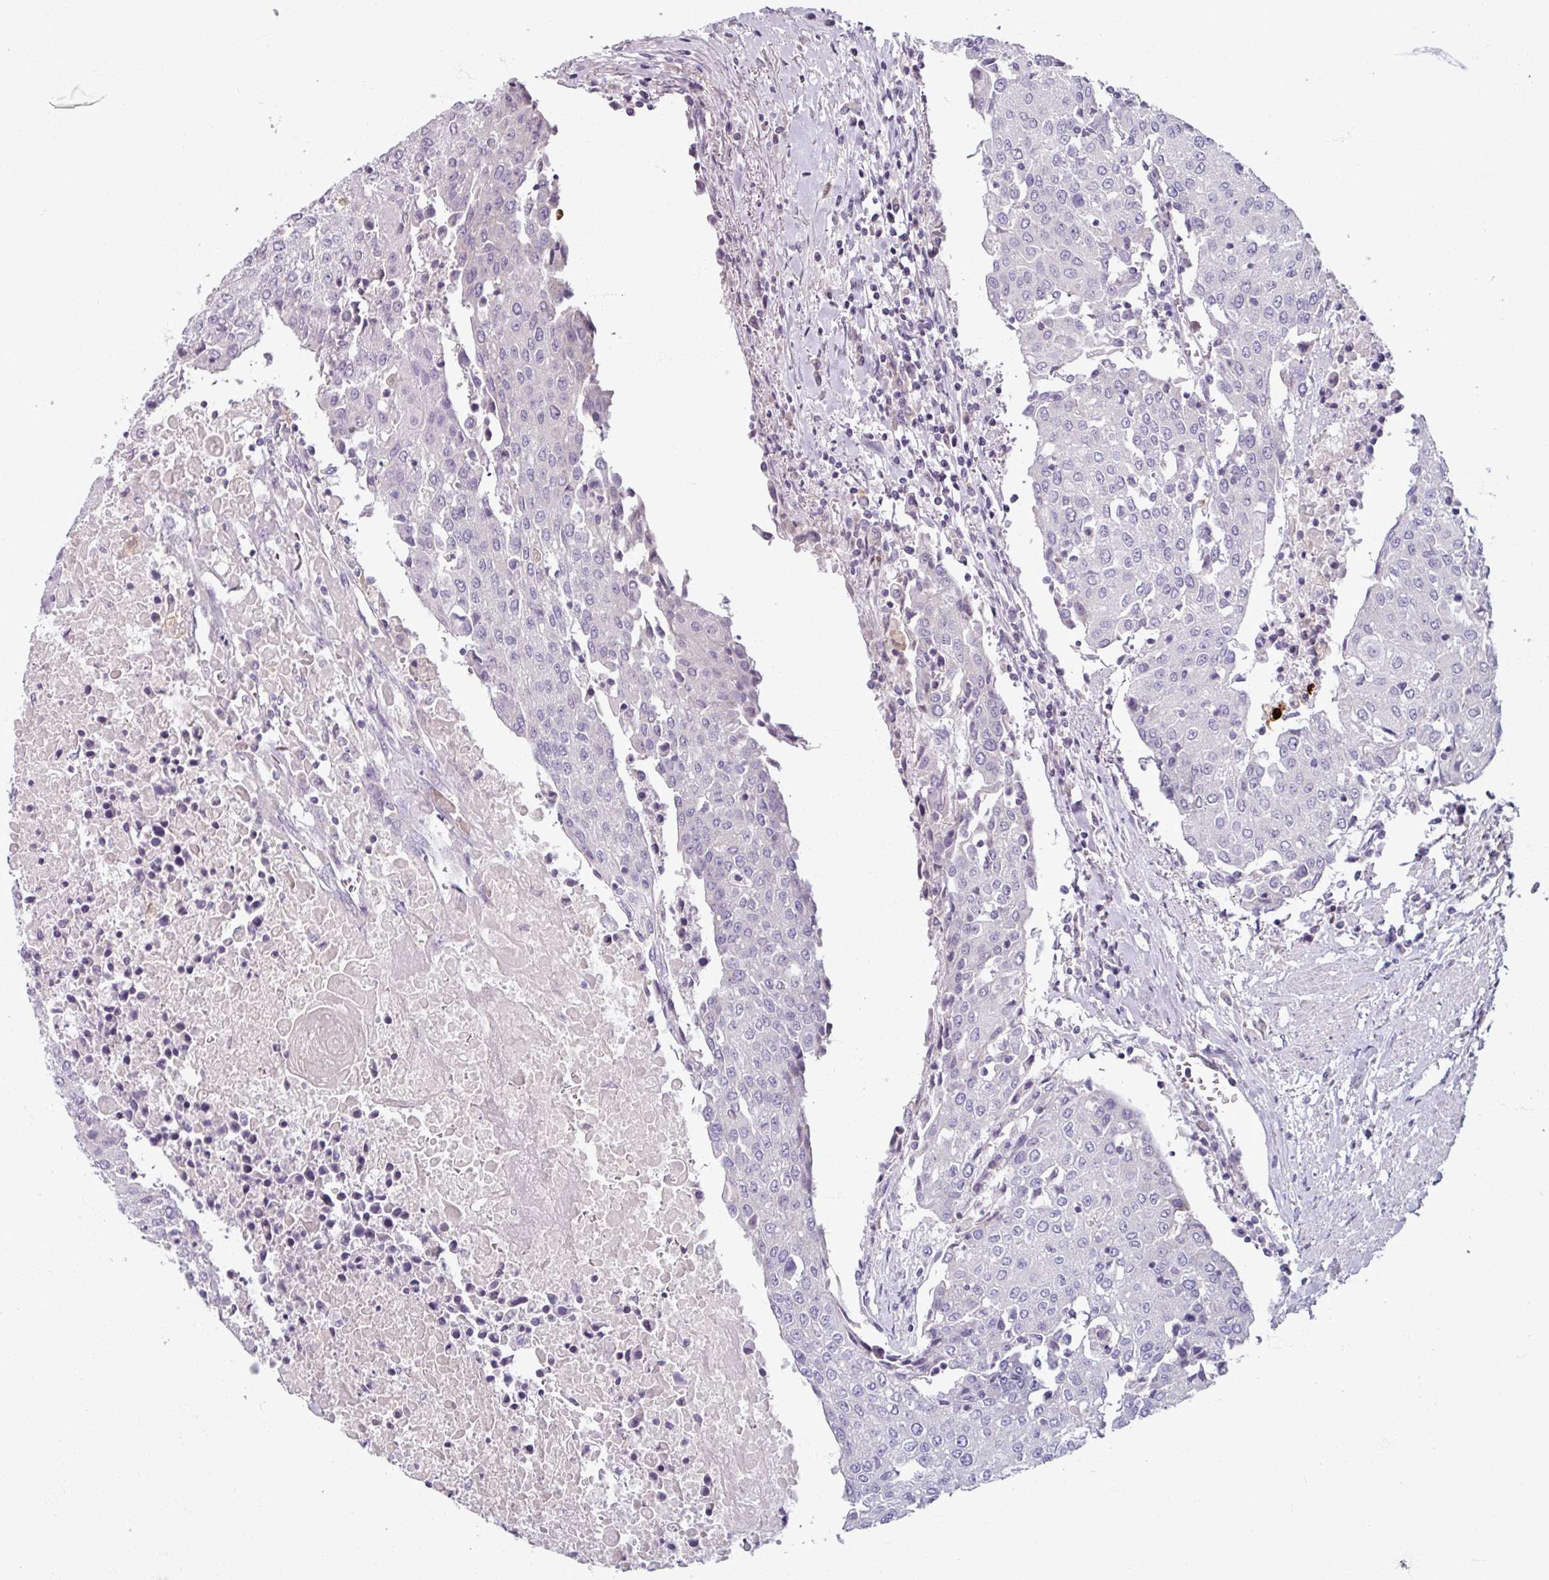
{"staining": {"intensity": "negative", "quantity": "none", "location": "none"}, "tissue": "urothelial cancer", "cell_type": "Tumor cells", "image_type": "cancer", "snomed": [{"axis": "morphology", "description": "Urothelial carcinoma, High grade"}, {"axis": "topography", "description": "Urinary bladder"}], "caption": "Tumor cells show no significant staining in urothelial cancer.", "gene": "SMIM11", "patient": {"sex": "female", "age": 85}}